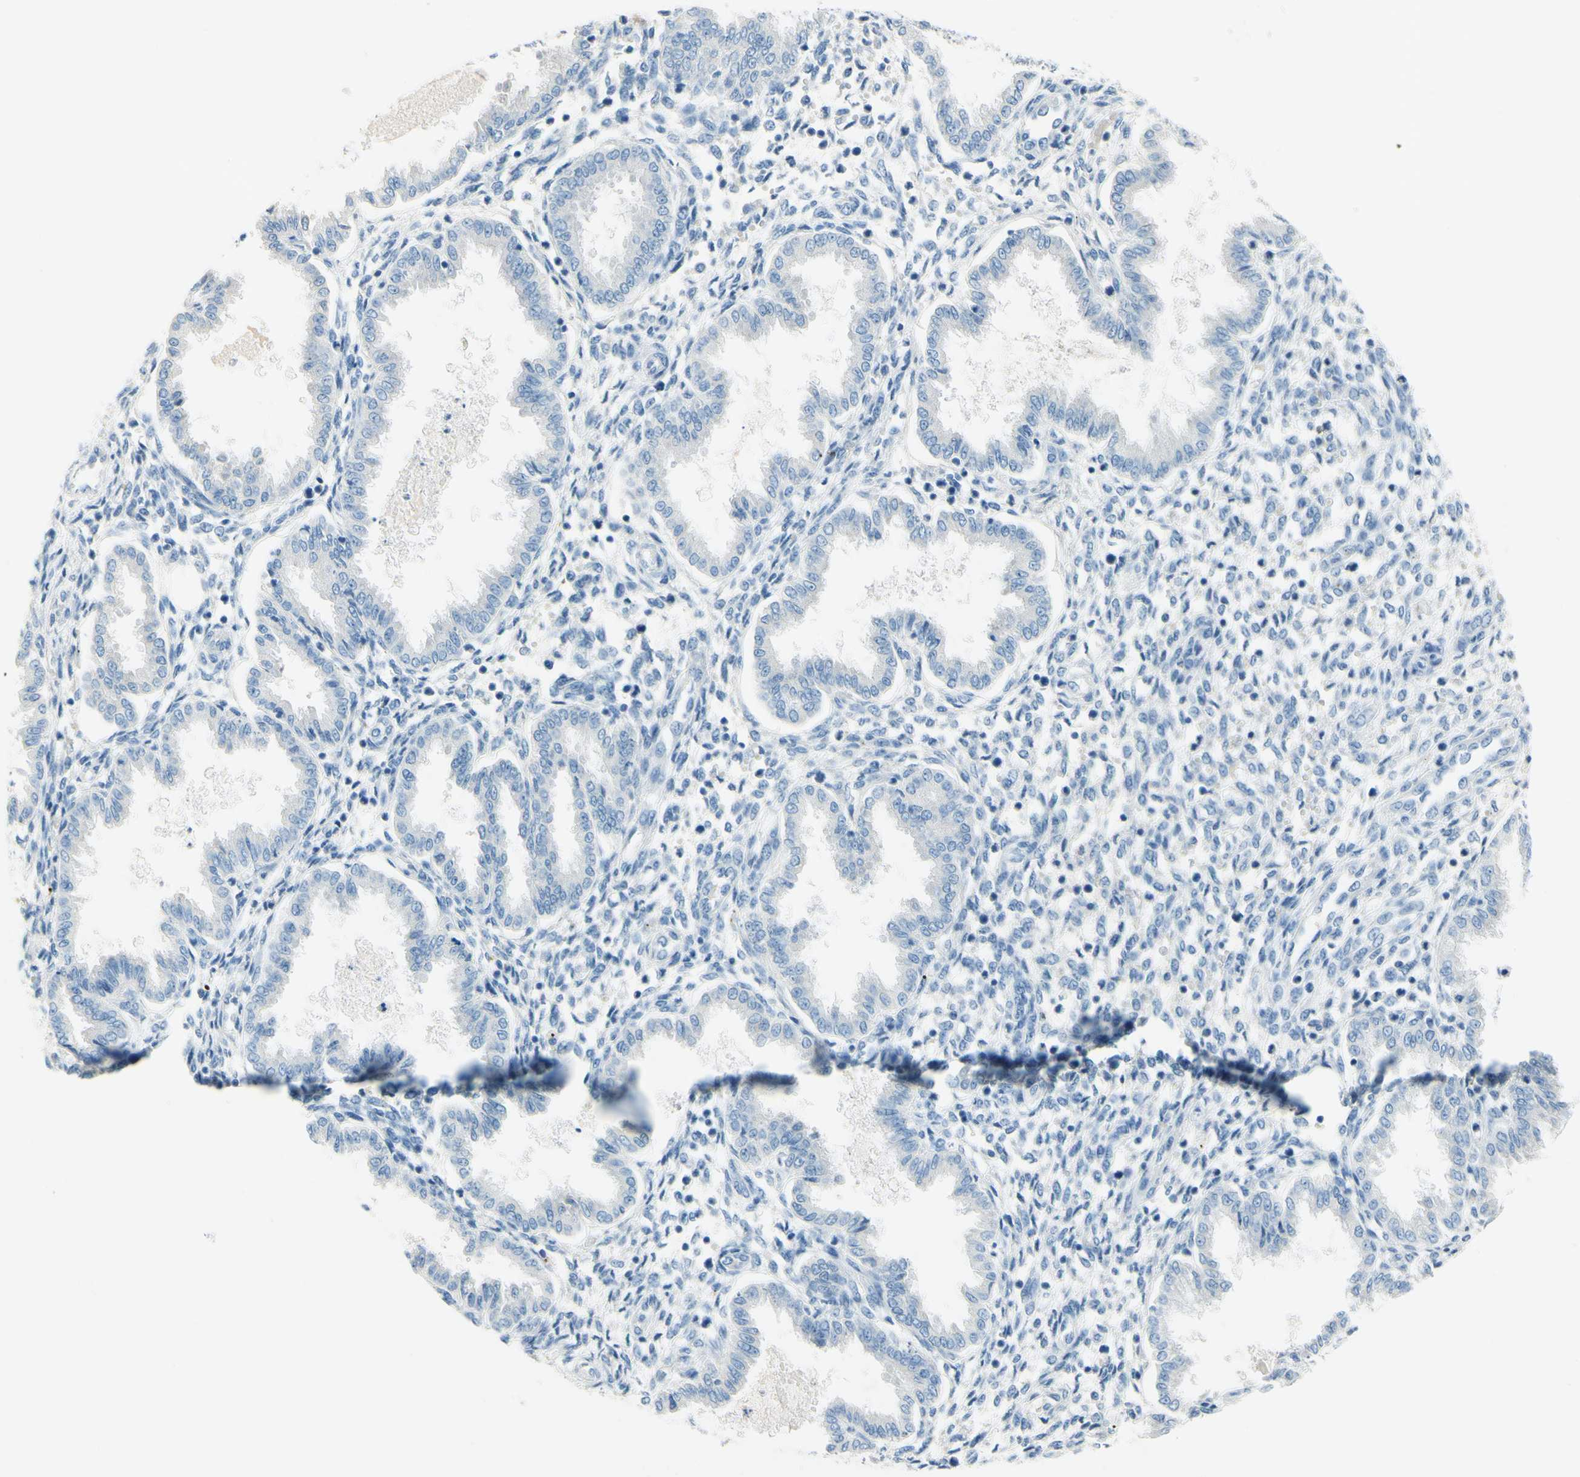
{"staining": {"intensity": "negative", "quantity": "none", "location": "none"}, "tissue": "endometrium", "cell_type": "Cells in endometrial stroma", "image_type": "normal", "snomed": [{"axis": "morphology", "description": "Normal tissue, NOS"}, {"axis": "topography", "description": "Endometrium"}], "caption": "The histopathology image demonstrates no significant positivity in cells in endometrial stroma of endometrium. (DAB IHC with hematoxylin counter stain).", "gene": "DCT", "patient": {"sex": "female", "age": 33}}